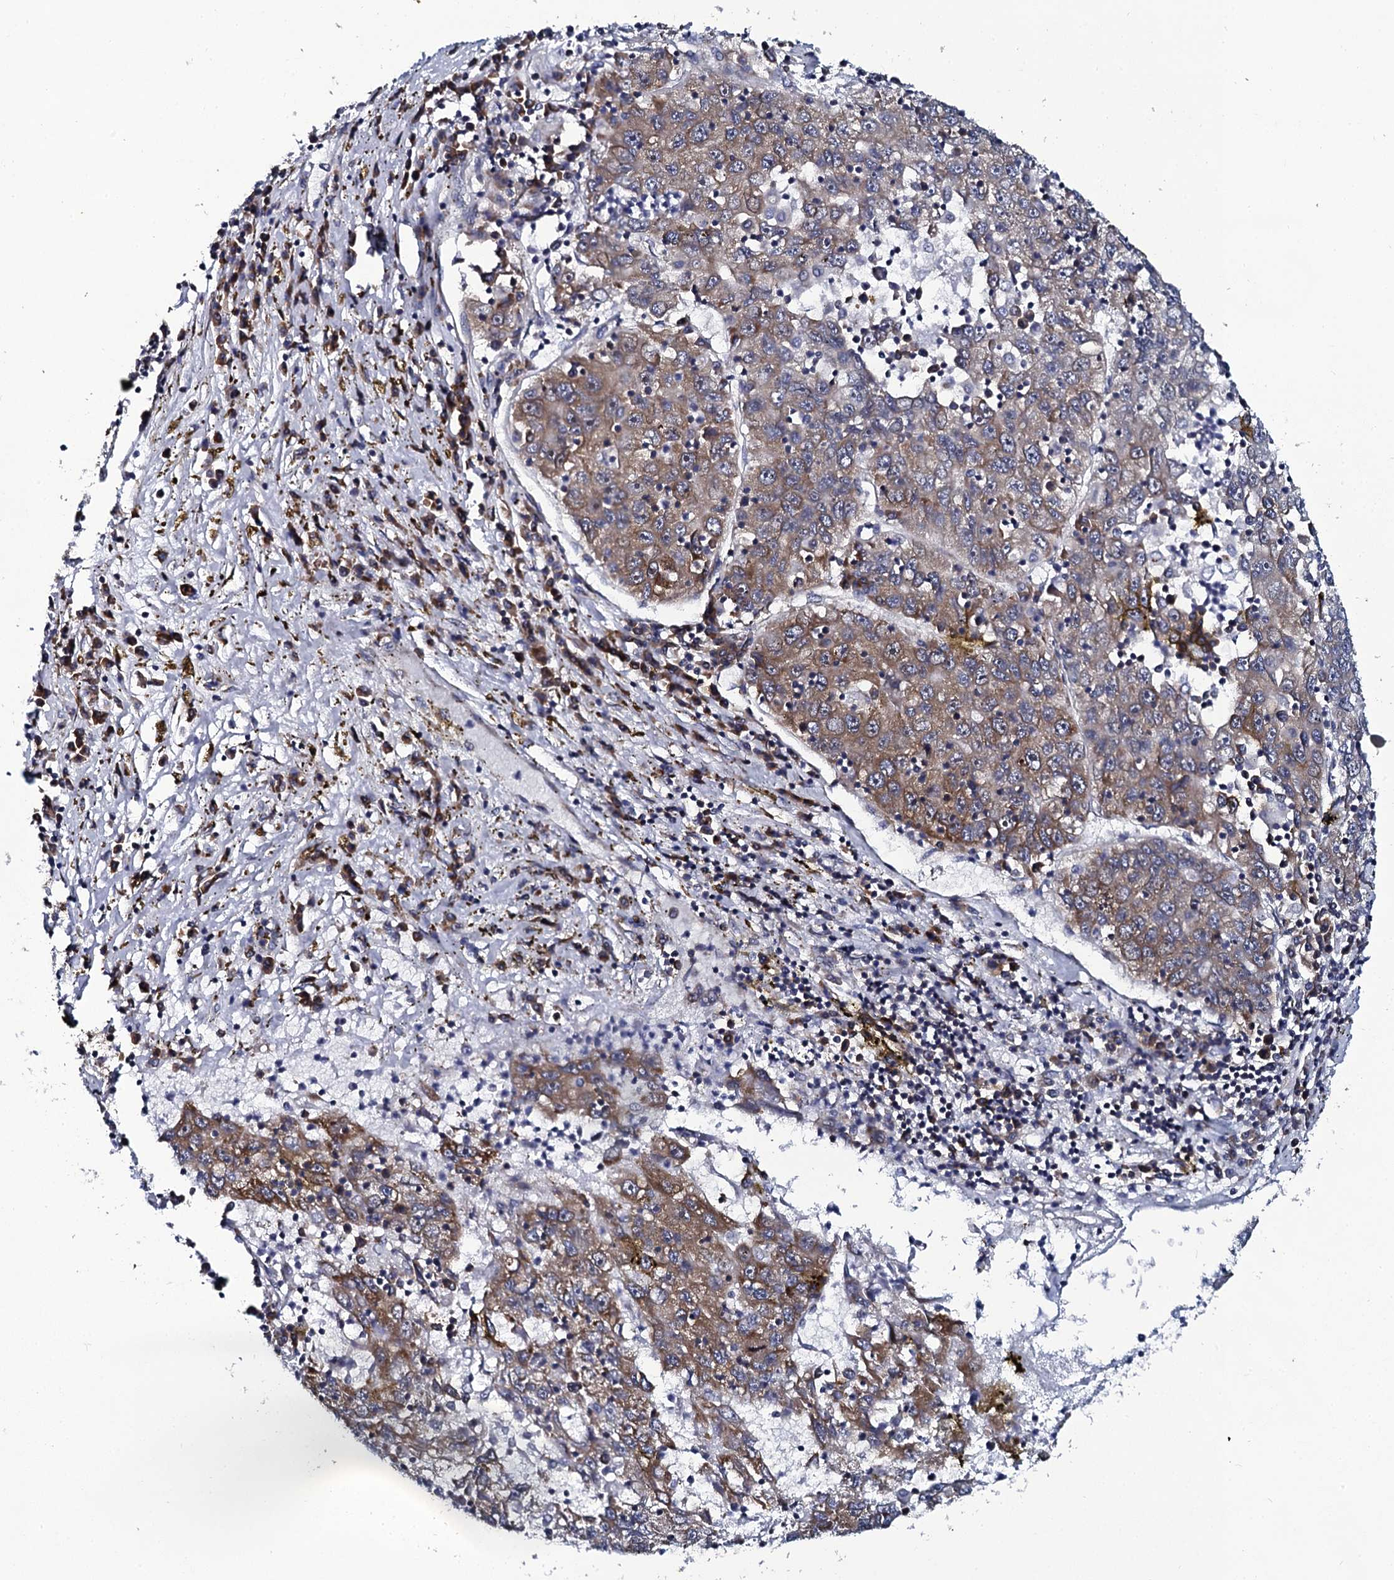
{"staining": {"intensity": "moderate", "quantity": "25%-75%", "location": "cytoplasmic/membranous"}, "tissue": "liver cancer", "cell_type": "Tumor cells", "image_type": "cancer", "snomed": [{"axis": "morphology", "description": "Carcinoma, Hepatocellular, NOS"}, {"axis": "topography", "description": "Liver"}], "caption": "This micrograph shows hepatocellular carcinoma (liver) stained with IHC to label a protein in brown. The cytoplasmic/membranous of tumor cells show moderate positivity for the protein. Nuclei are counter-stained blue.", "gene": "SPTY2D1", "patient": {"sex": "male", "age": 49}}